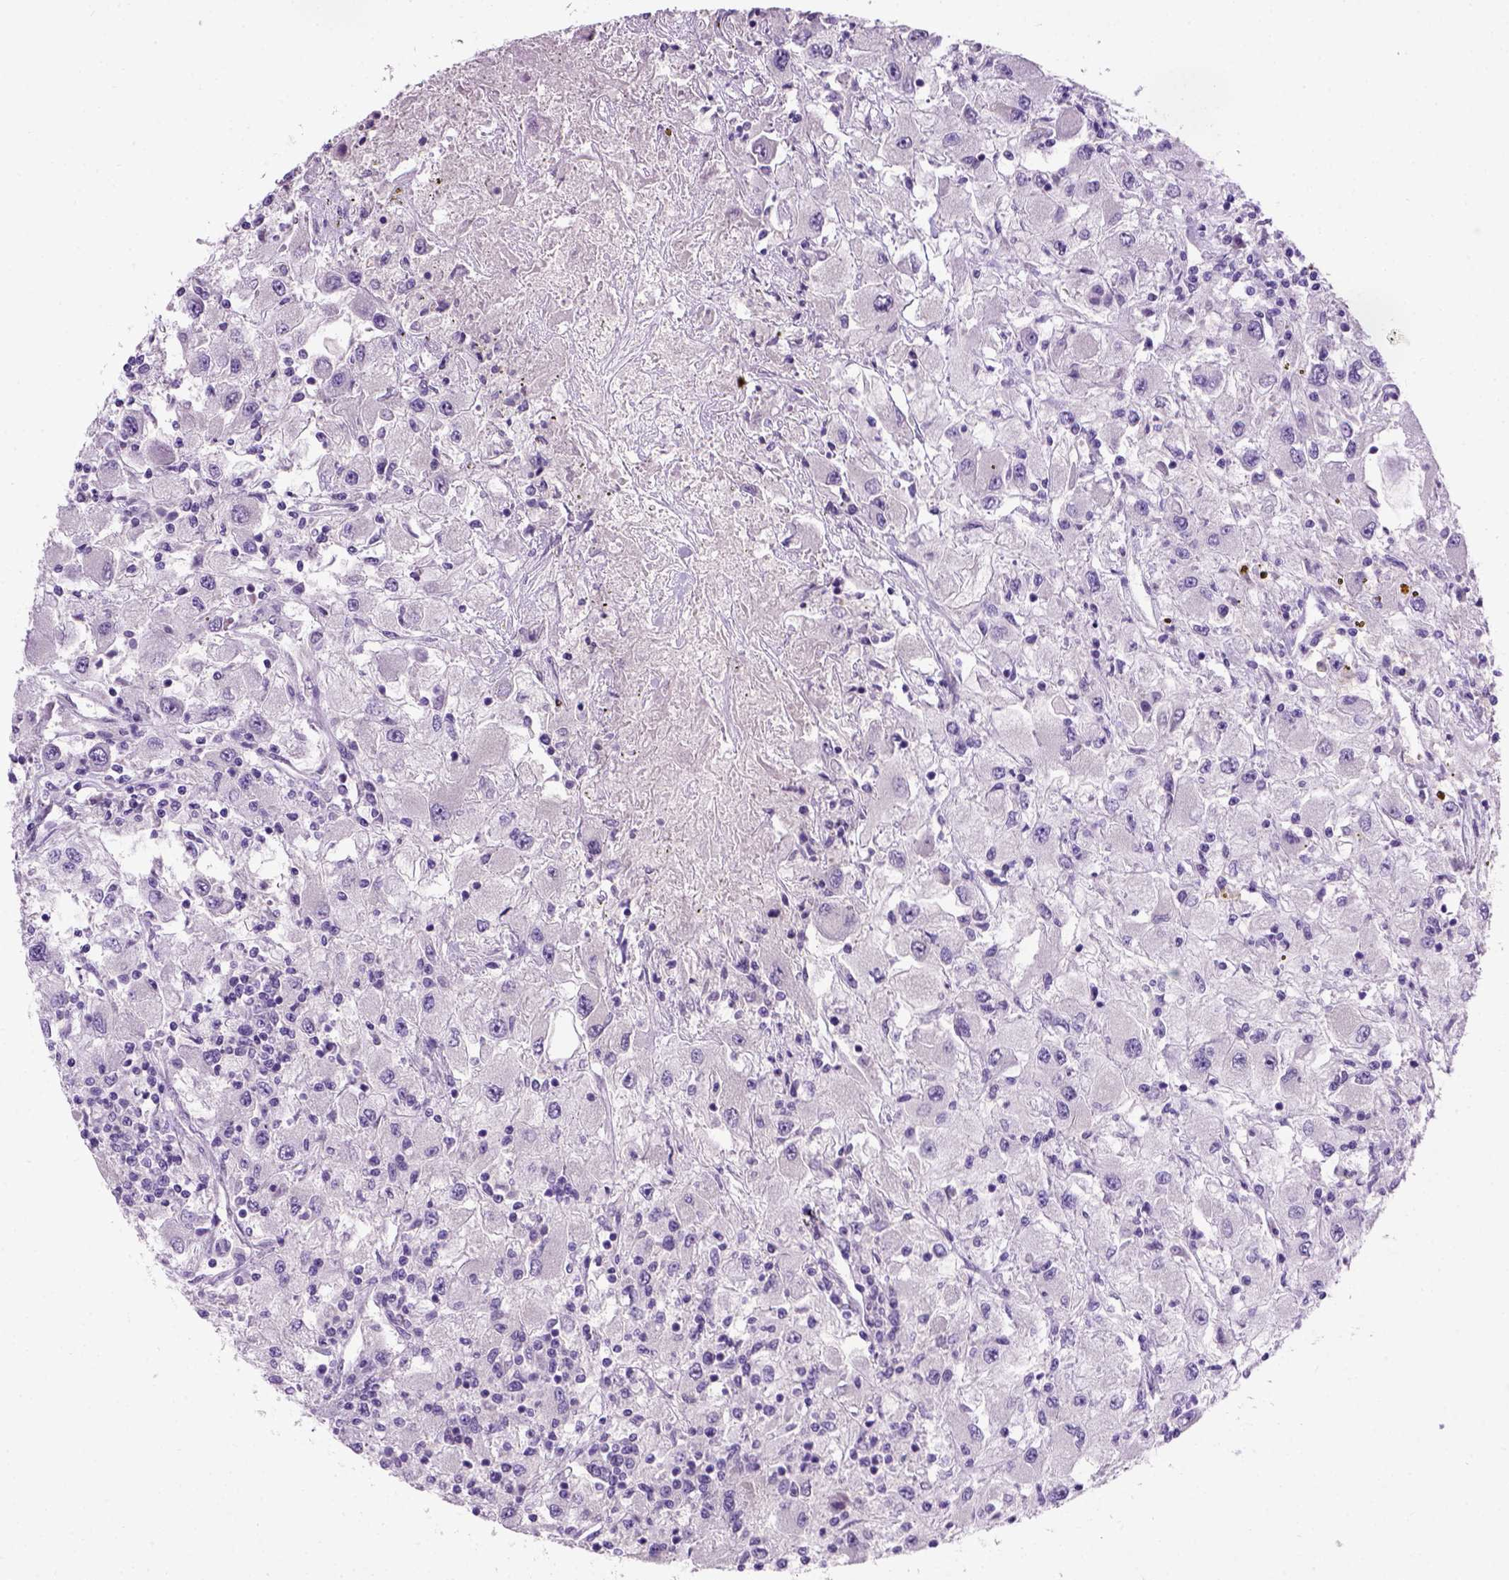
{"staining": {"intensity": "negative", "quantity": "none", "location": "none"}, "tissue": "renal cancer", "cell_type": "Tumor cells", "image_type": "cancer", "snomed": [{"axis": "morphology", "description": "Adenocarcinoma, NOS"}, {"axis": "topography", "description": "Kidney"}], "caption": "High power microscopy micrograph of an IHC histopathology image of renal adenocarcinoma, revealing no significant positivity in tumor cells.", "gene": "CDH1", "patient": {"sex": "female", "age": 67}}